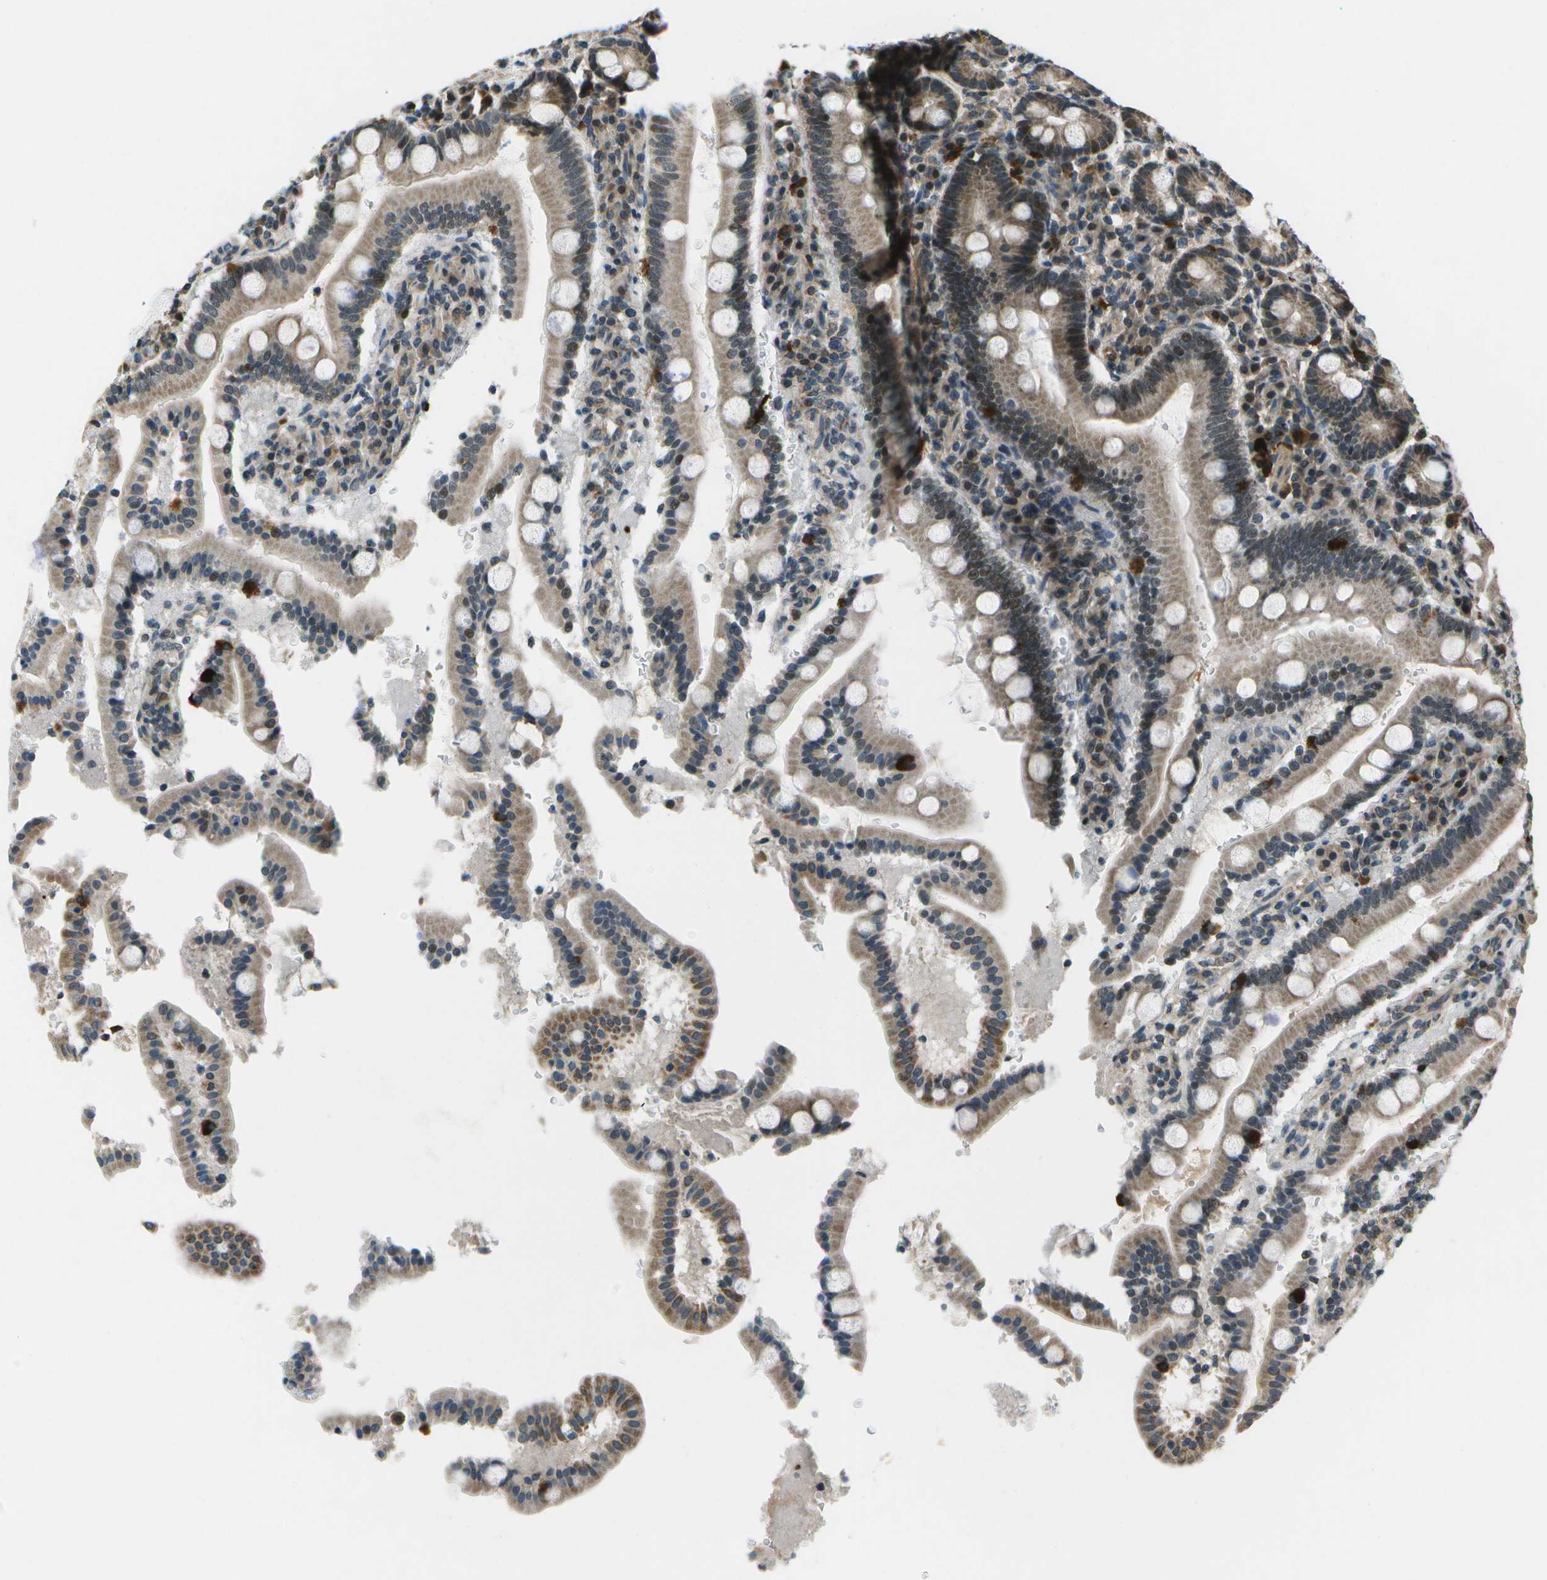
{"staining": {"intensity": "moderate", "quantity": "25%-75%", "location": "cytoplasmic/membranous,nuclear"}, "tissue": "duodenum", "cell_type": "Glandular cells", "image_type": "normal", "snomed": [{"axis": "morphology", "description": "Normal tissue, NOS"}, {"axis": "topography", "description": "Small intestine, NOS"}], "caption": "High-power microscopy captured an immunohistochemistry histopathology image of benign duodenum, revealing moderate cytoplasmic/membranous,nuclear staining in about 25%-75% of glandular cells.", "gene": "EIF2AK1", "patient": {"sex": "female", "age": 71}}